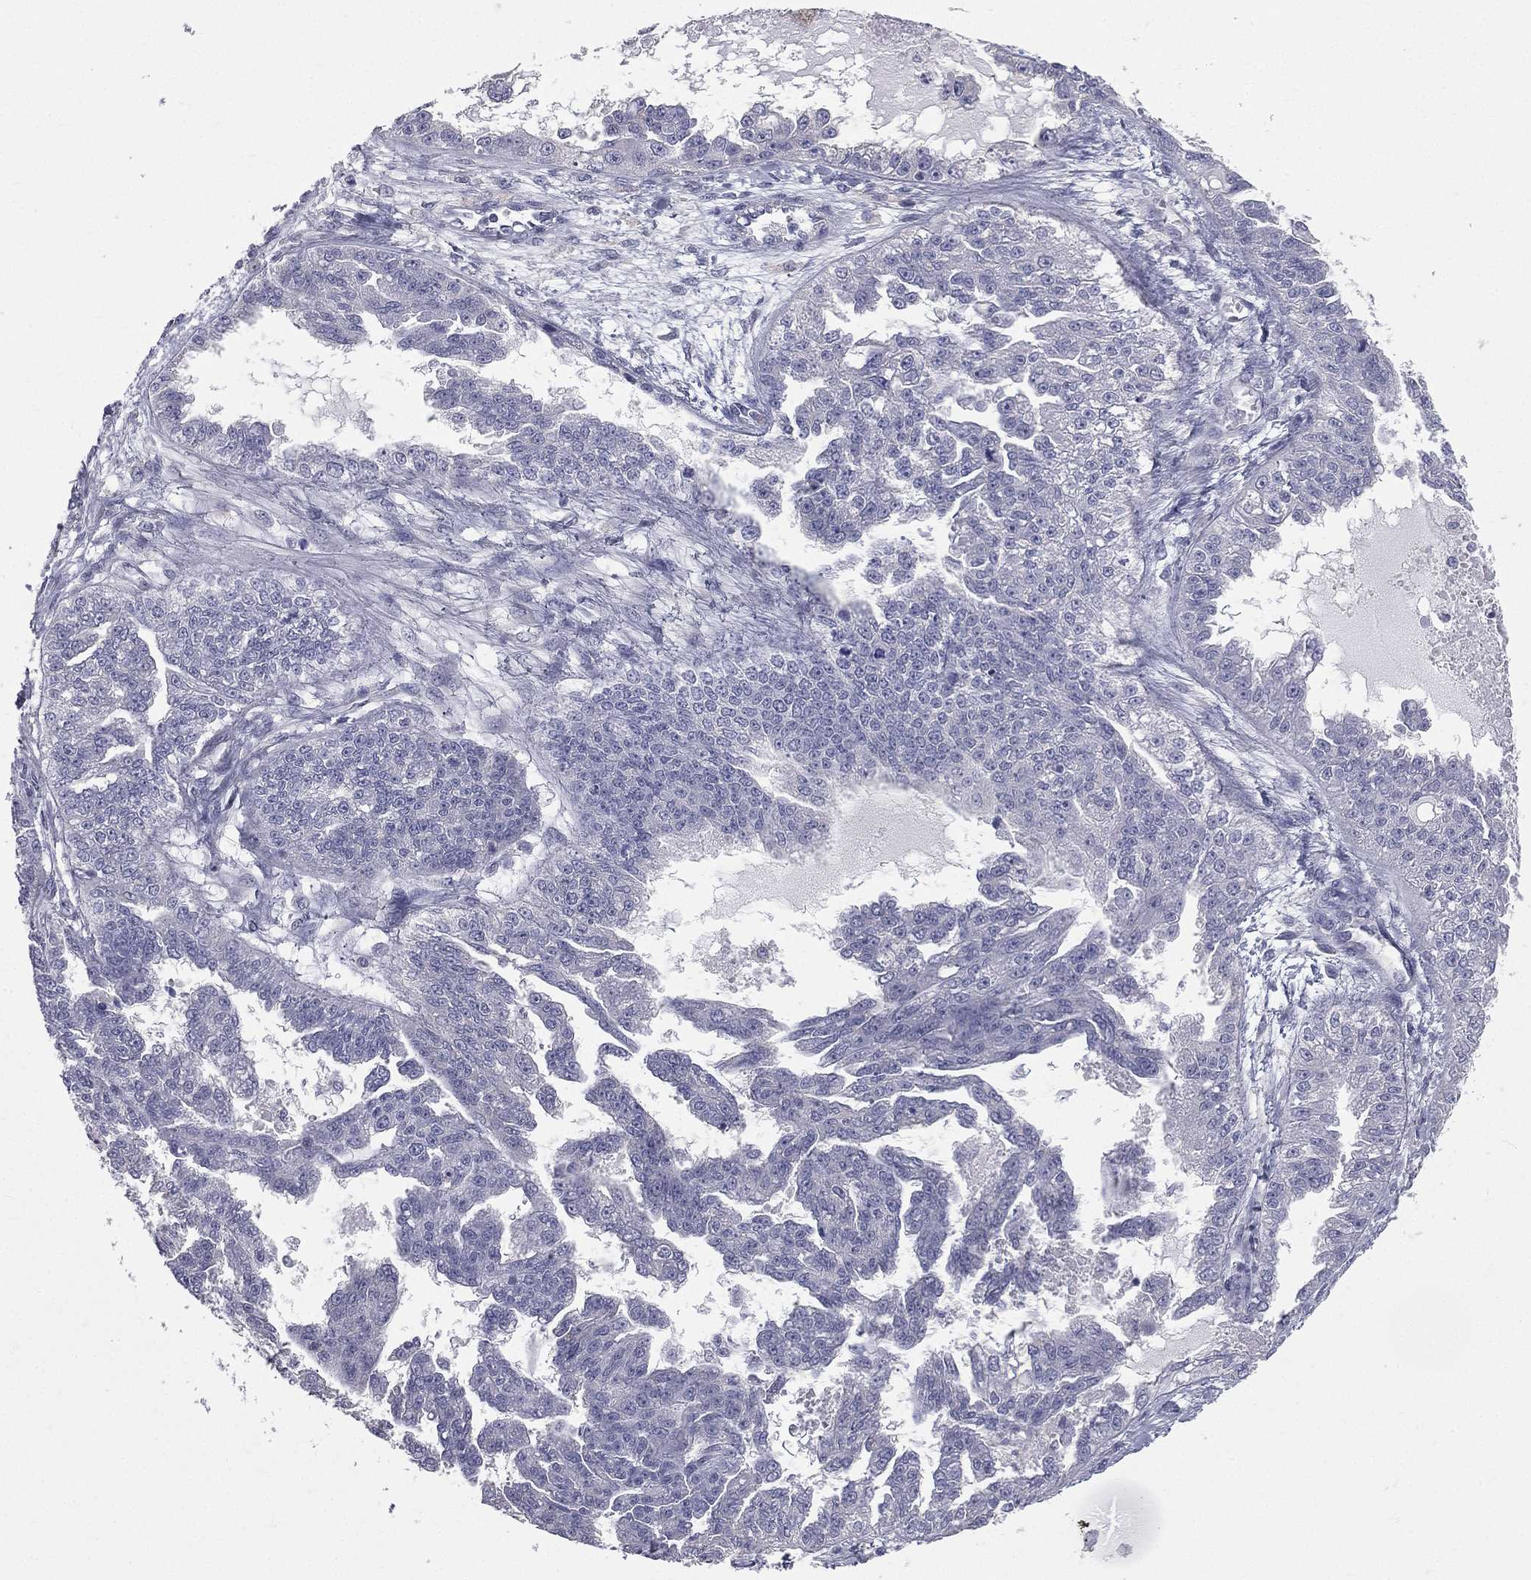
{"staining": {"intensity": "negative", "quantity": "none", "location": "none"}, "tissue": "ovarian cancer", "cell_type": "Tumor cells", "image_type": "cancer", "snomed": [{"axis": "morphology", "description": "Cystadenocarcinoma, serous, NOS"}, {"axis": "topography", "description": "Ovary"}], "caption": "Histopathology image shows no significant protein expression in tumor cells of serous cystadenocarcinoma (ovarian). (DAB immunohistochemistry visualized using brightfield microscopy, high magnification).", "gene": "MUC13", "patient": {"sex": "female", "age": 58}}